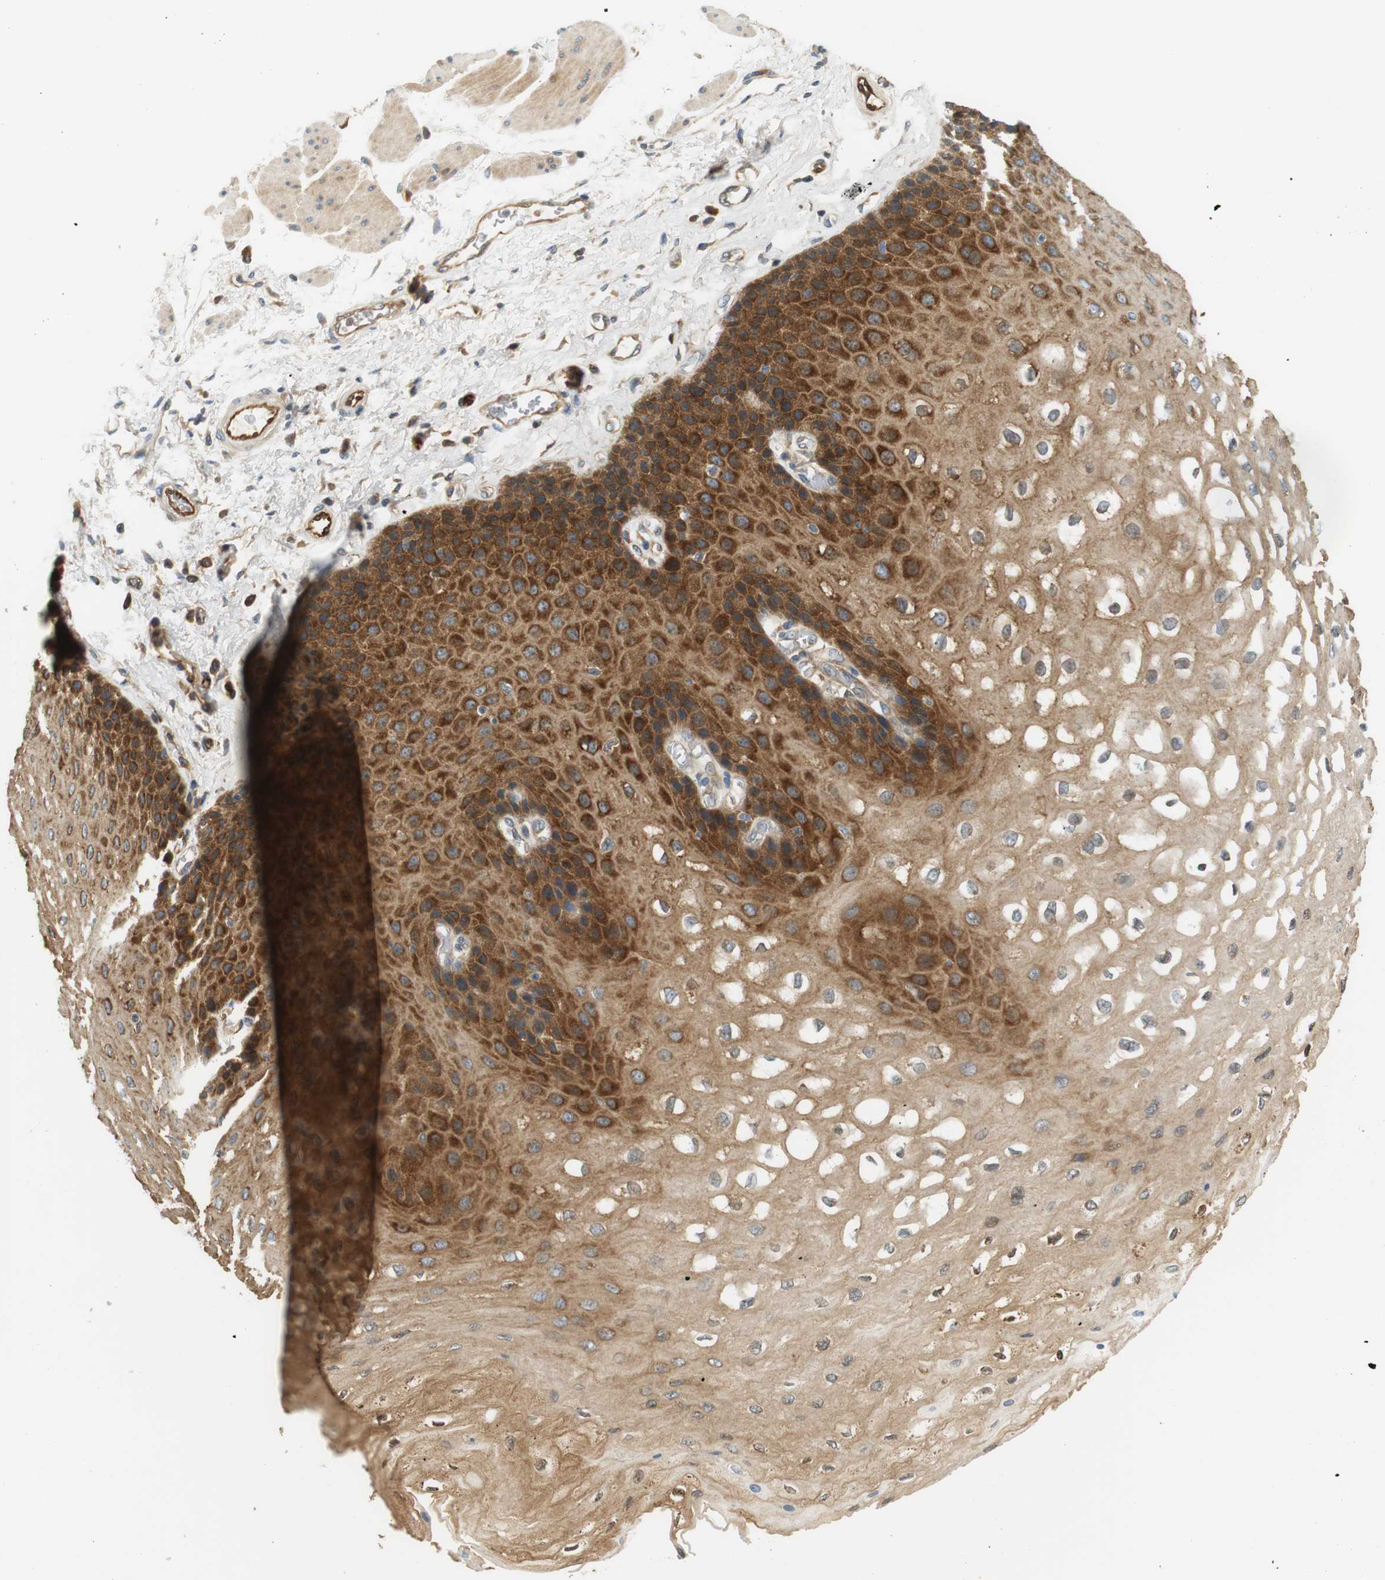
{"staining": {"intensity": "moderate", "quantity": ">75%", "location": "cytoplasmic/membranous"}, "tissue": "esophagus", "cell_type": "Squamous epithelial cells", "image_type": "normal", "snomed": [{"axis": "morphology", "description": "Normal tissue, NOS"}, {"axis": "topography", "description": "Esophagus"}], "caption": "This is an image of immunohistochemistry (IHC) staining of normal esophagus, which shows moderate staining in the cytoplasmic/membranous of squamous epithelial cells.", "gene": "SH3GLB1", "patient": {"sex": "female", "age": 72}}